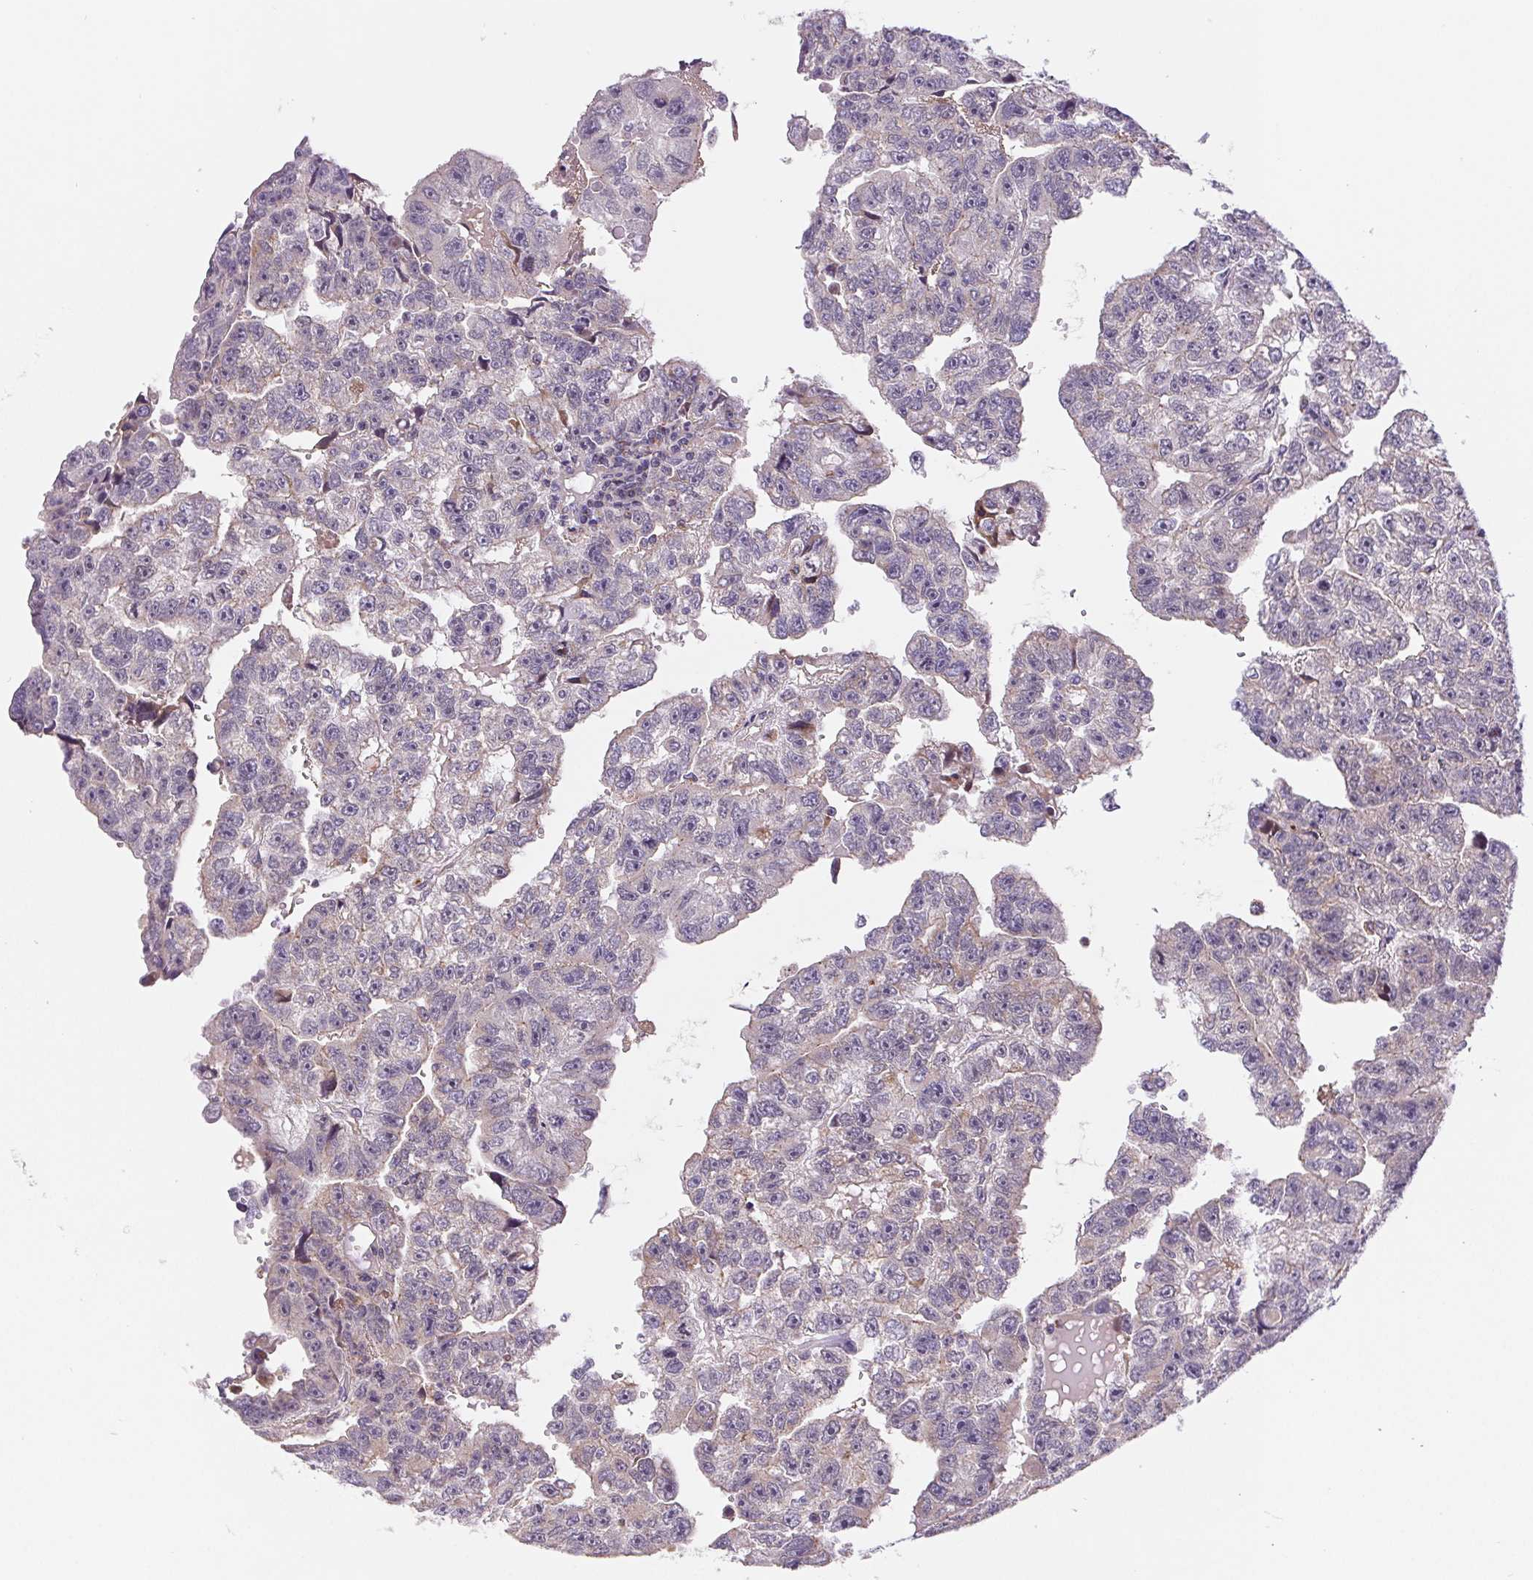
{"staining": {"intensity": "negative", "quantity": "none", "location": "none"}, "tissue": "testis cancer", "cell_type": "Tumor cells", "image_type": "cancer", "snomed": [{"axis": "morphology", "description": "Carcinoma, Embryonal, NOS"}, {"axis": "topography", "description": "Testis"}], "caption": "Immunohistochemistry micrograph of testis embryonal carcinoma stained for a protein (brown), which shows no positivity in tumor cells. The staining was performed using DAB (3,3'-diaminobenzidine) to visualize the protein expression in brown, while the nuclei were stained in blue with hematoxylin (Magnification: 20x).", "gene": "EMC6", "patient": {"sex": "male", "age": 20}}